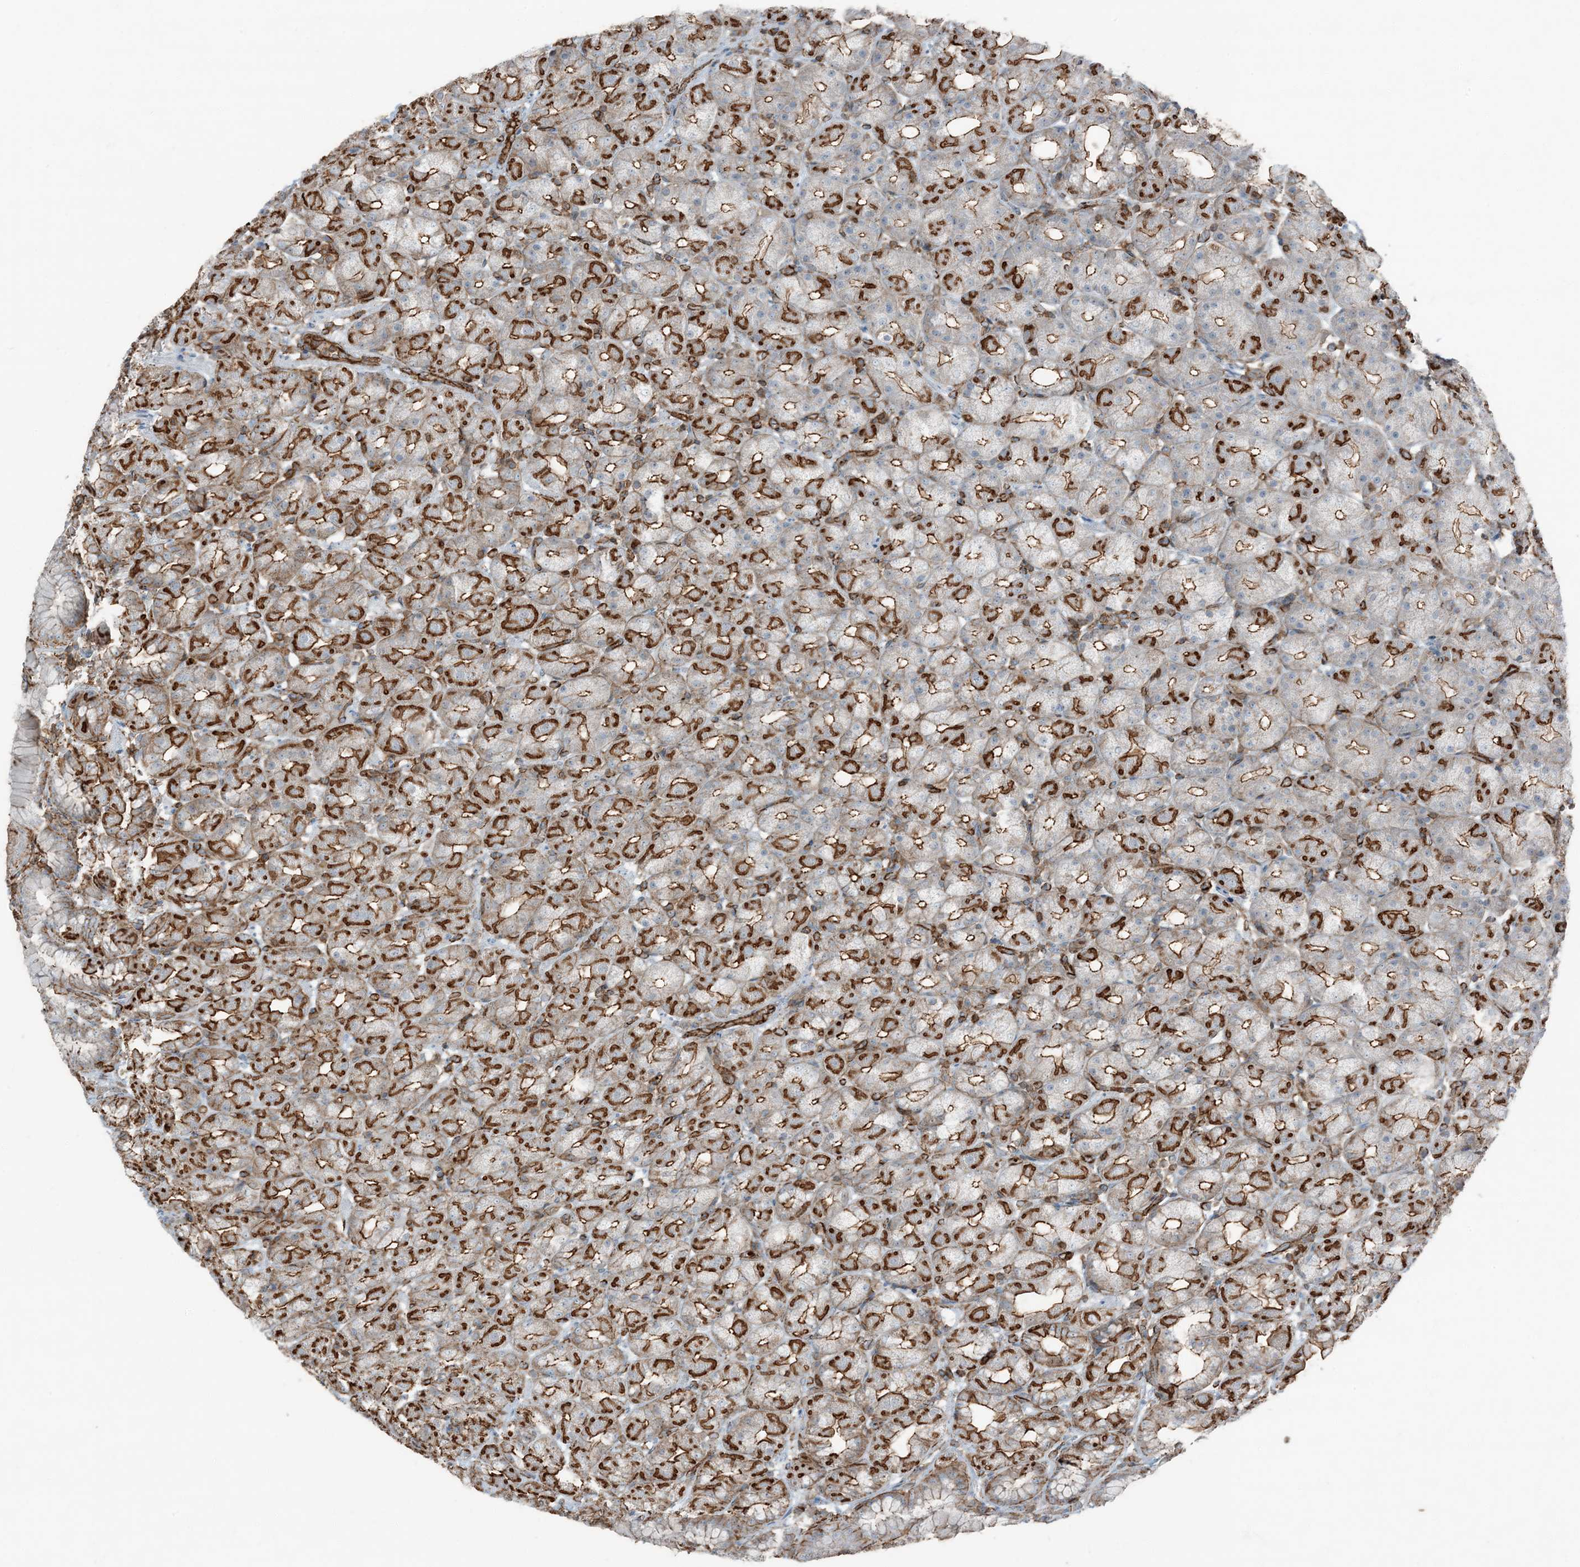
{"staining": {"intensity": "strong", "quantity": ">75%", "location": "cytoplasmic/membranous"}, "tissue": "stomach", "cell_type": "Glandular cells", "image_type": "normal", "snomed": [{"axis": "morphology", "description": "Normal tissue, NOS"}, {"axis": "topography", "description": "Stomach, upper"}], "caption": "The immunohistochemical stain highlights strong cytoplasmic/membranous positivity in glandular cells of normal stomach. (DAB = brown stain, brightfield microscopy at high magnification).", "gene": "APOBEC3C", "patient": {"sex": "male", "age": 68}}